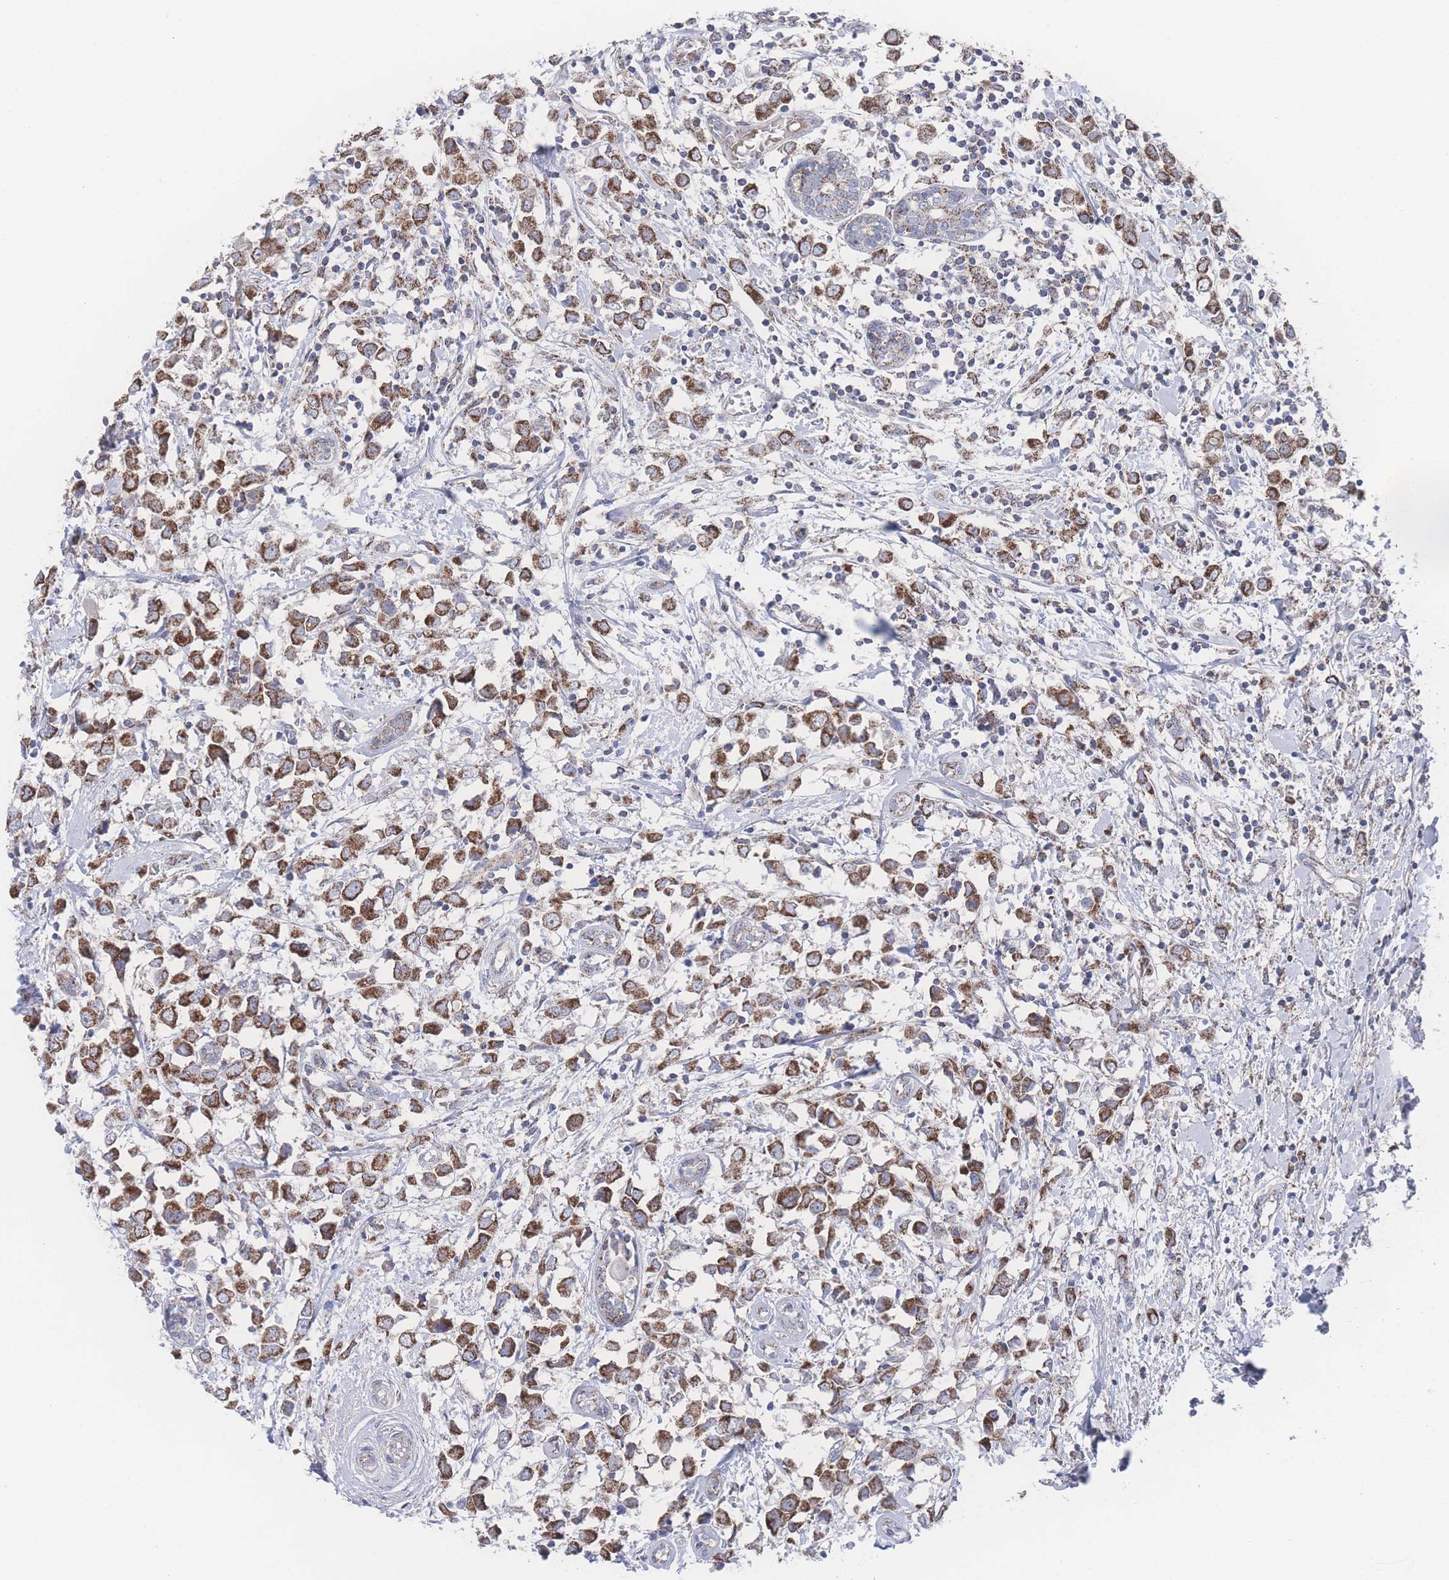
{"staining": {"intensity": "strong", "quantity": ">75%", "location": "cytoplasmic/membranous"}, "tissue": "breast cancer", "cell_type": "Tumor cells", "image_type": "cancer", "snomed": [{"axis": "morphology", "description": "Duct carcinoma"}, {"axis": "topography", "description": "Breast"}], "caption": "Breast cancer (invasive ductal carcinoma) was stained to show a protein in brown. There is high levels of strong cytoplasmic/membranous staining in about >75% of tumor cells.", "gene": "PEX14", "patient": {"sex": "female", "age": 61}}